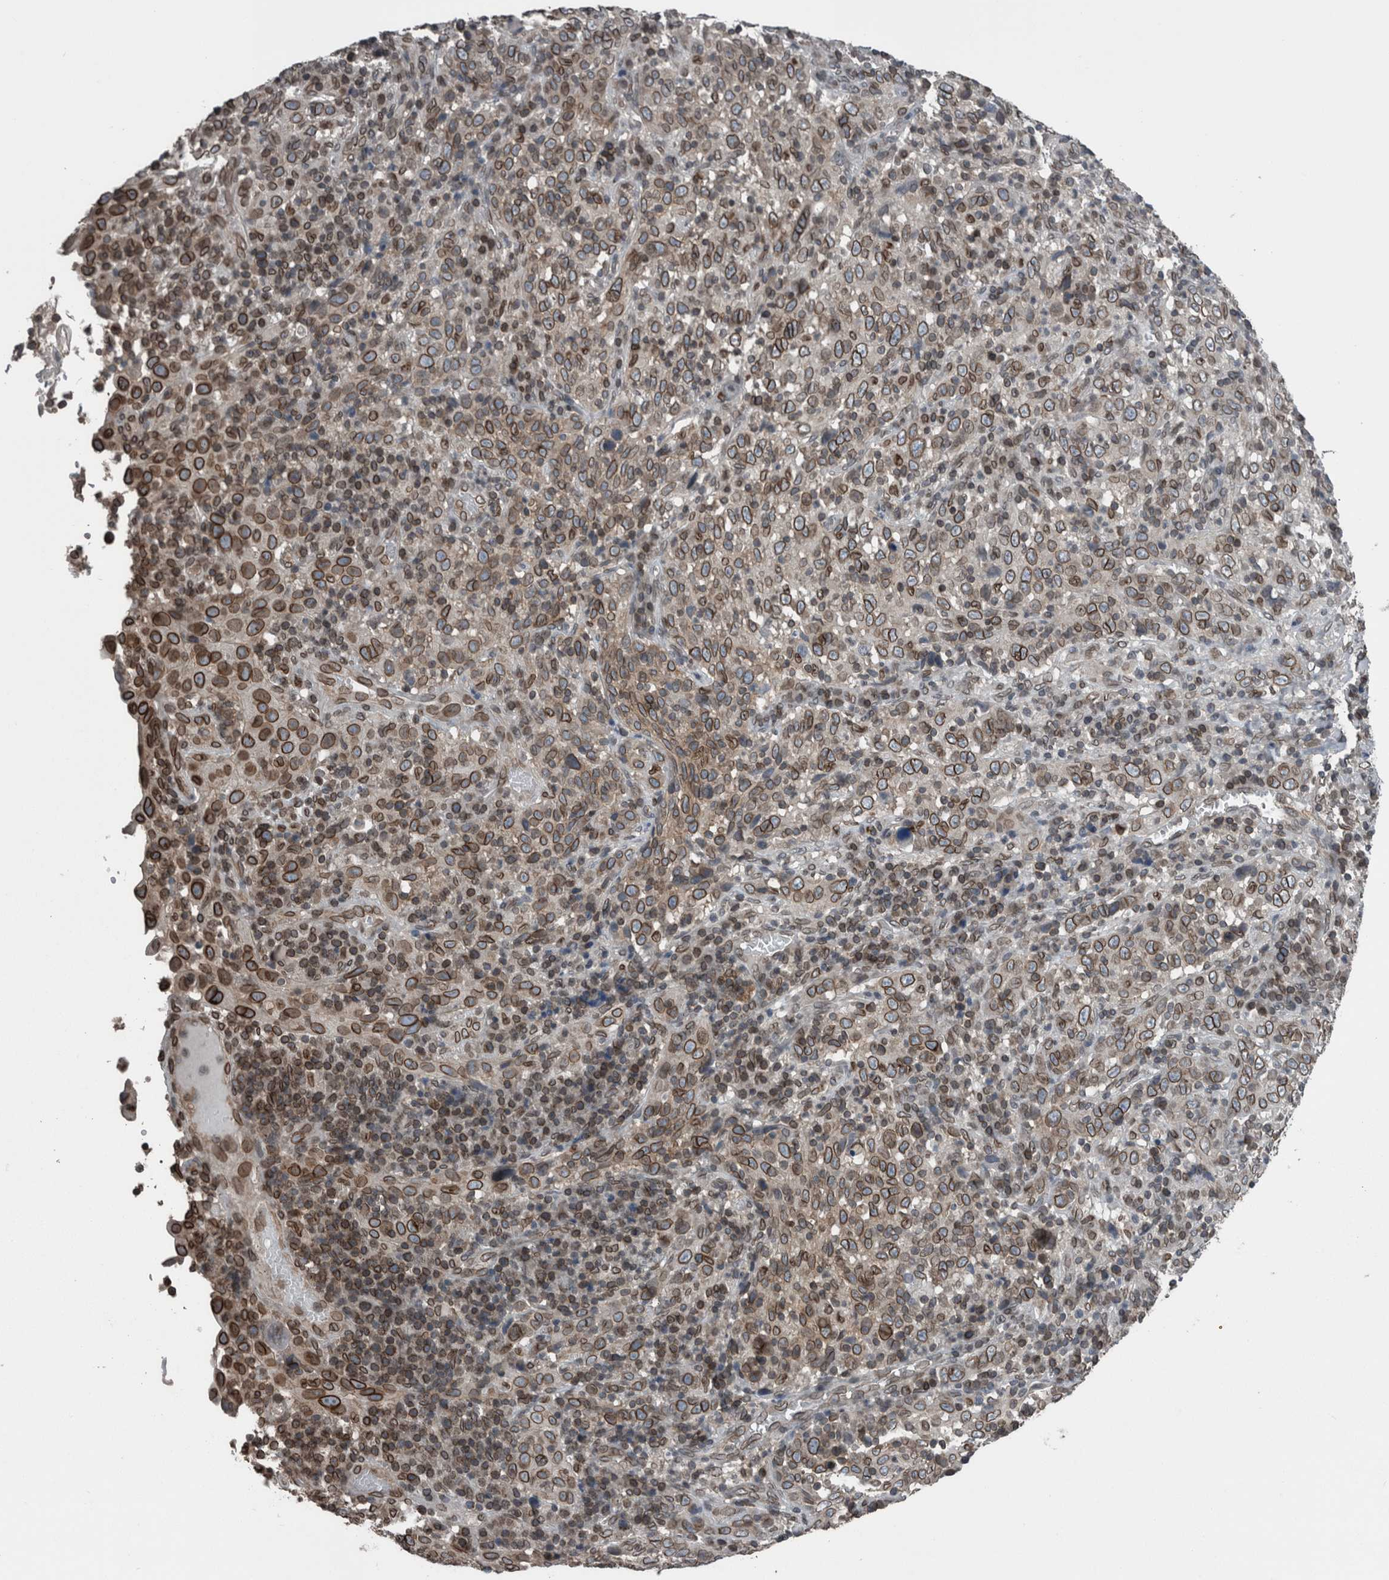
{"staining": {"intensity": "strong", "quantity": ">75%", "location": "cytoplasmic/membranous,nuclear"}, "tissue": "cervical cancer", "cell_type": "Tumor cells", "image_type": "cancer", "snomed": [{"axis": "morphology", "description": "Squamous cell carcinoma, NOS"}, {"axis": "topography", "description": "Cervix"}], "caption": "The photomicrograph exhibits a brown stain indicating the presence of a protein in the cytoplasmic/membranous and nuclear of tumor cells in squamous cell carcinoma (cervical). (DAB IHC, brown staining for protein, blue staining for nuclei).", "gene": "RANBP2", "patient": {"sex": "female", "age": 46}}